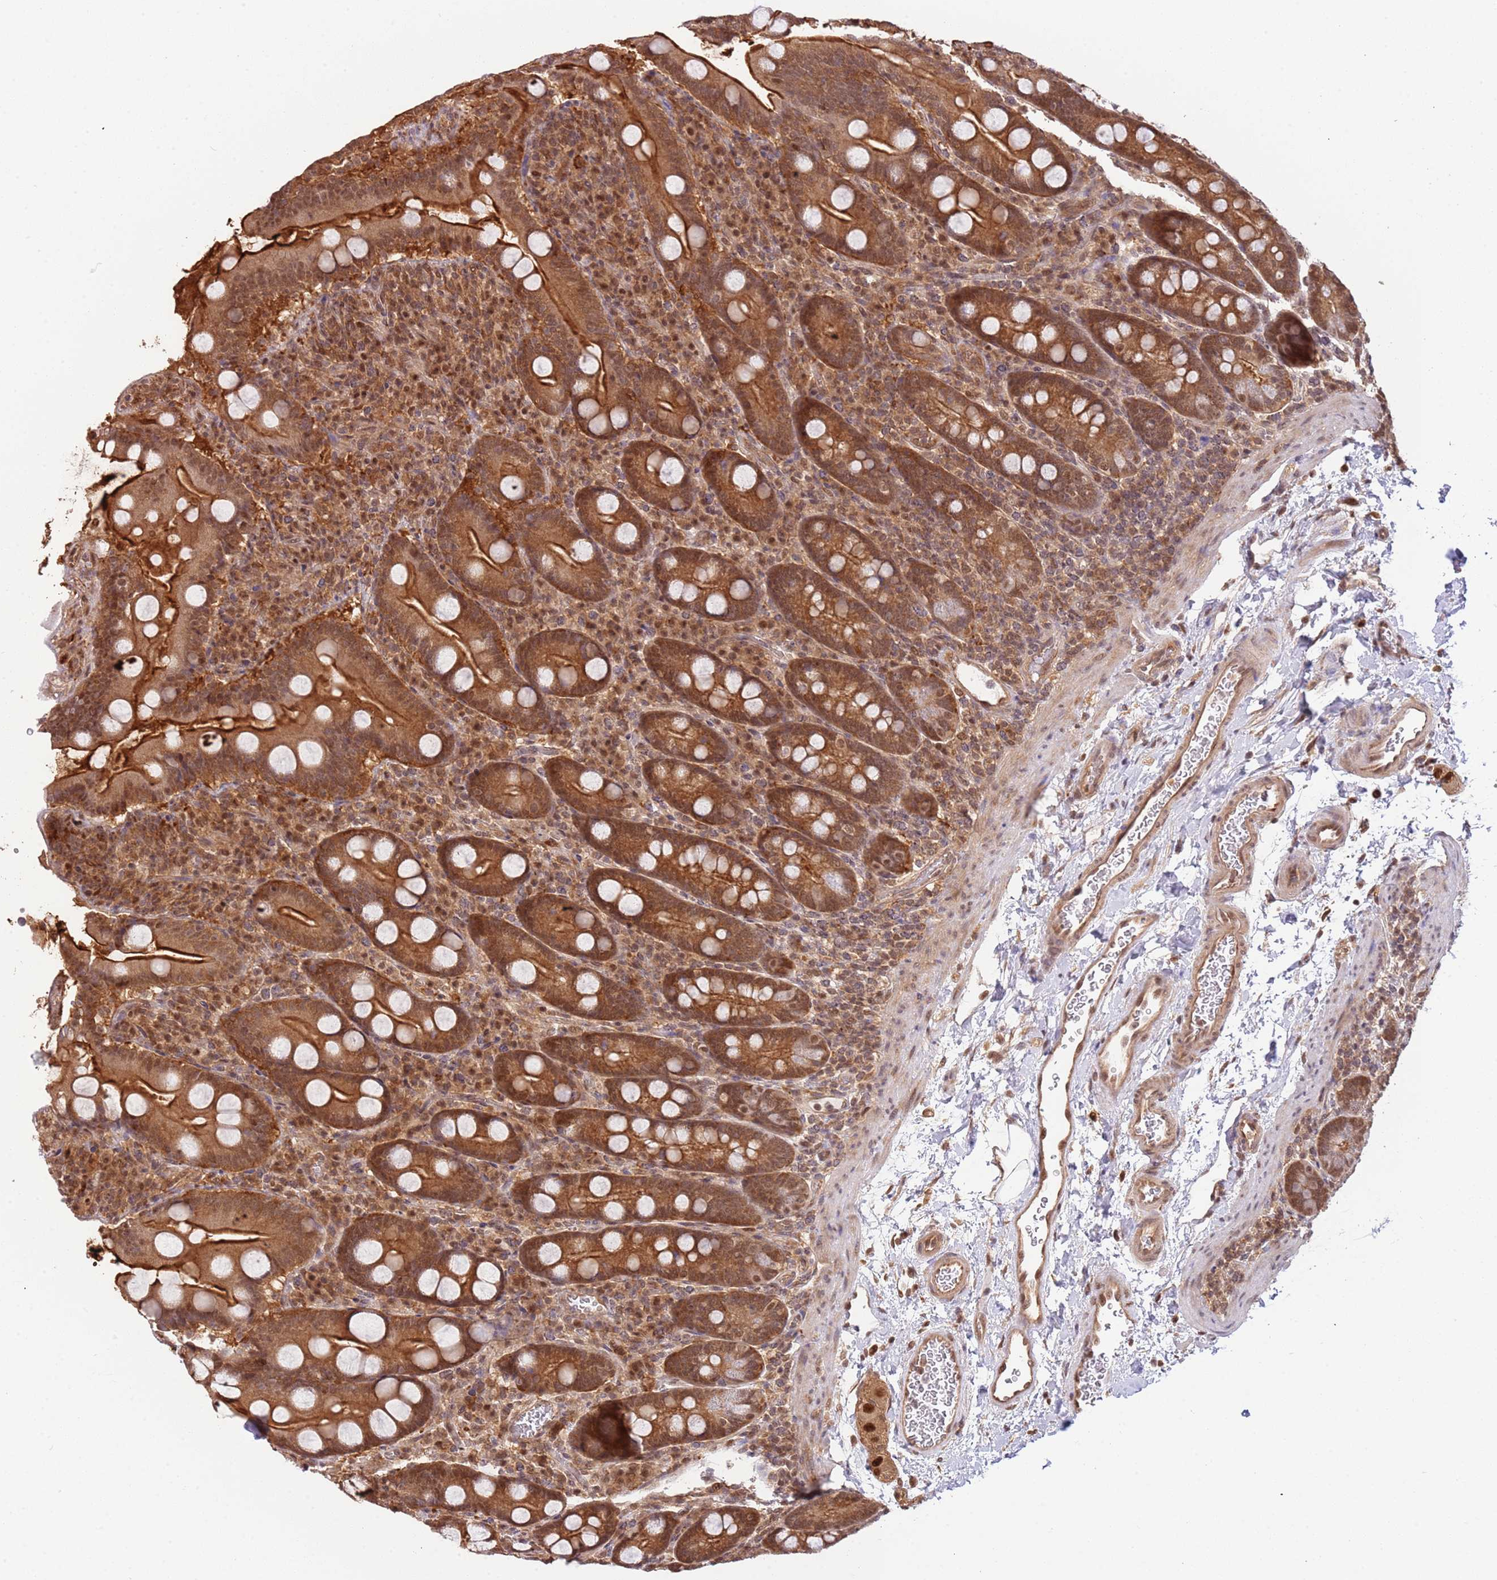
{"staining": {"intensity": "strong", "quantity": ">75%", "location": "cytoplasmic/membranous,nuclear"}, "tissue": "duodenum", "cell_type": "Glandular cells", "image_type": "normal", "snomed": [{"axis": "morphology", "description": "Normal tissue, NOS"}, {"axis": "topography", "description": "Duodenum"}], "caption": "Immunohistochemistry (DAB) staining of unremarkable duodenum demonstrates strong cytoplasmic/membranous,nuclear protein staining in about >75% of glandular cells. (Stains: DAB in brown, nuclei in blue, Microscopy: brightfield microscopy at high magnification).", "gene": "PLSCR5", "patient": {"sex": "male", "age": 35}}